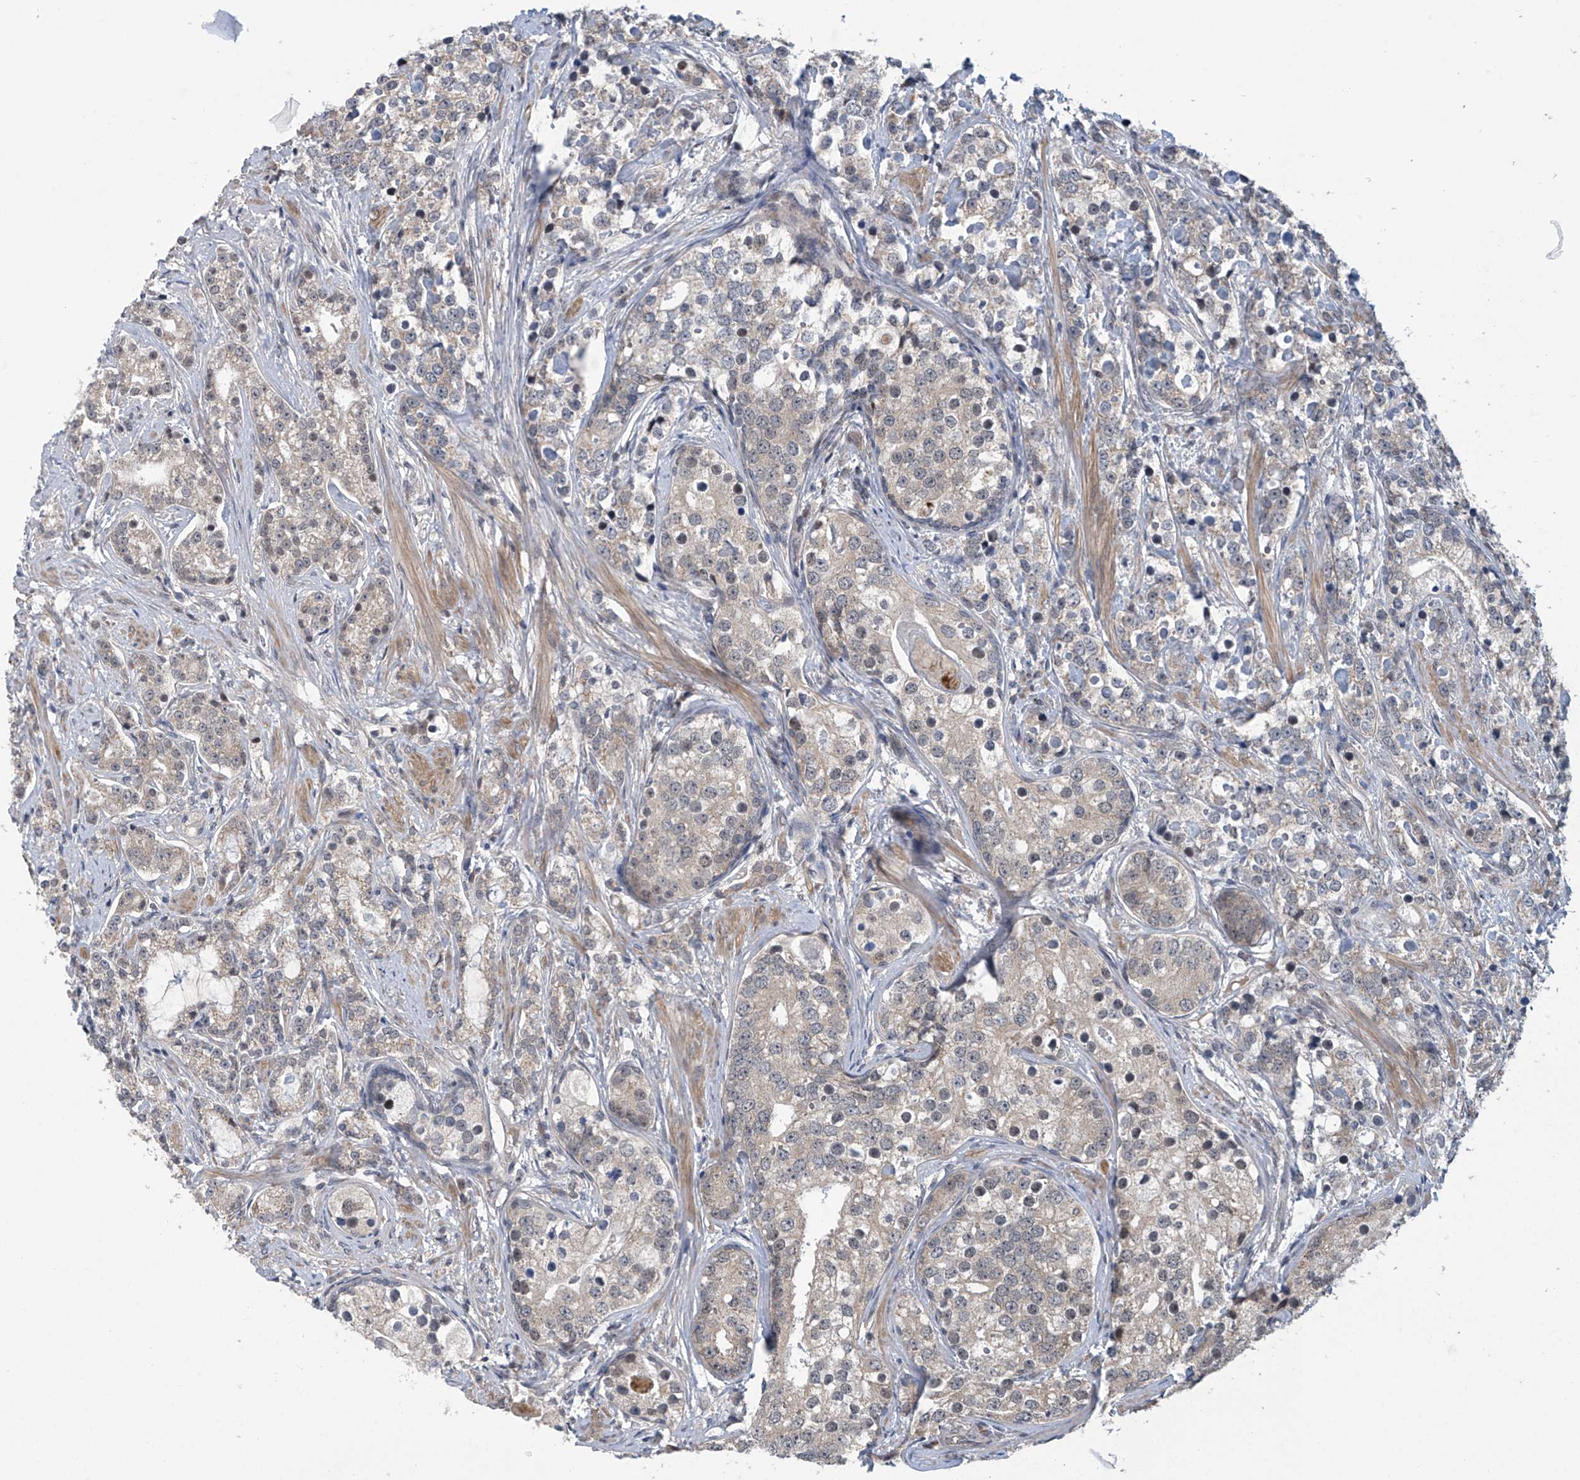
{"staining": {"intensity": "negative", "quantity": "none", "location": "none"}, "tissue": "prostate cancer", "cell_type": "Tumor cells", "image_type": "cancer", "snomed": [{"axis": "morphology", "description": "Adenocarcinoma, High grade"}, {"axis": "topography", "description": "Prostate"}], "caption": "Protein analysis of prostate adenocarcinoma (high-grade) reveals no significant positivity in tumor cells.", "gene": "ABHD13", "patient": {"sex": "male", "age": 69}}